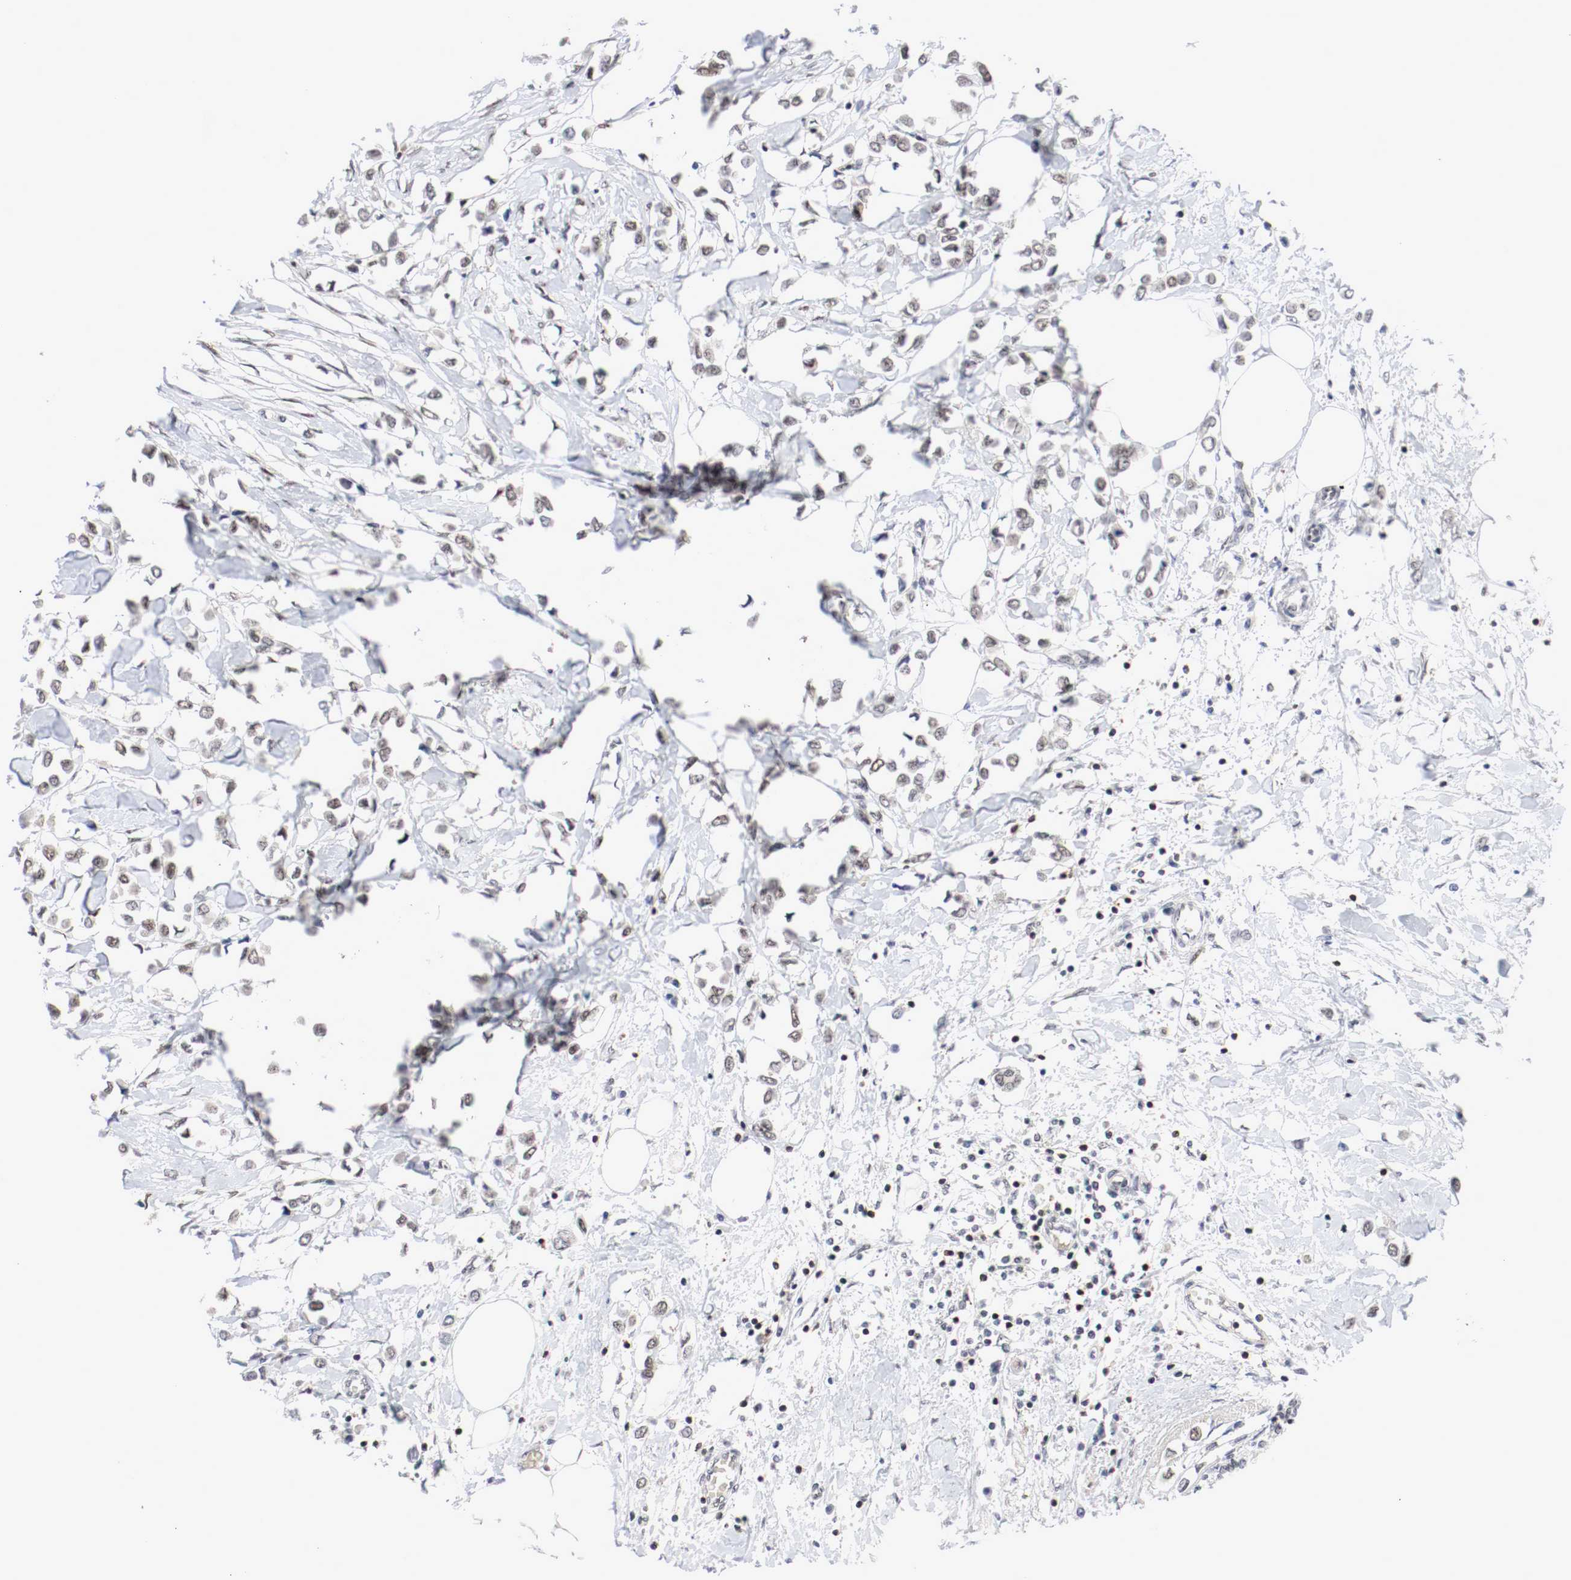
{"staining": {"intensity": "negative", "quantity": "none", "location": "none"}, "tissue": "breast cancer", "cell_type": "Tumor cells", "image_type": "cancer", "snomed": [{"axis": "morphology", "description": "Lobular carcinoma"}, {"axis": "topography", "description": "Breast"}], "caption": "There is no significant positivity in tumor cells of breast cancer.", "gene": "JUND", "patient": {"sex": "female", "age": 51}}